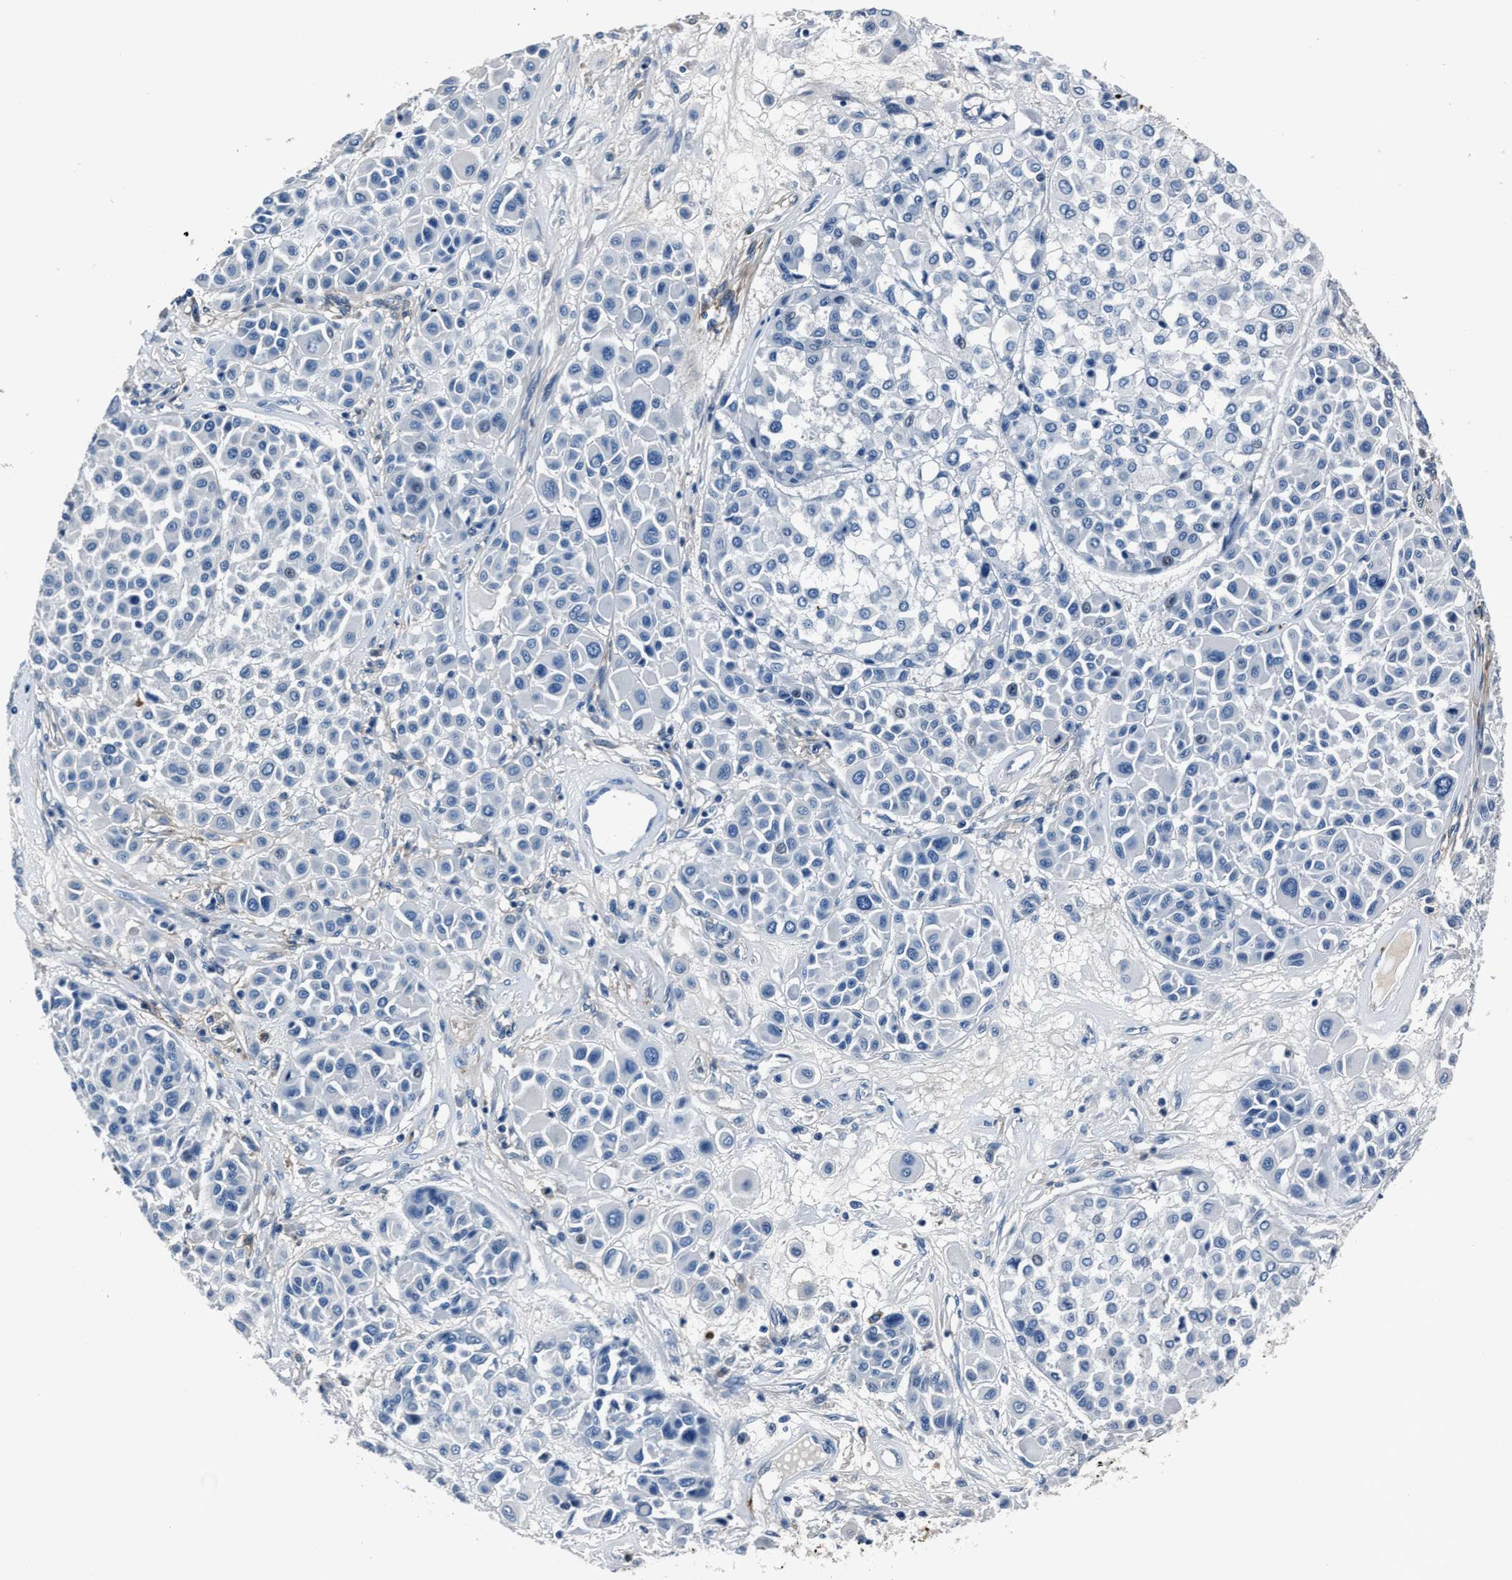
{"staining": {"intensity": "negative", "quantity": "none", "location": "none"}, "tissue": "melanoma", "cell_type": "Tumor cells", "image_type": "cancer", "snomed": [{"axis": "morphology", "description": "Malignant melanoma, Metastatic site"}, {"axis": "topography", "description": "Soft tissue"}], "caption": "Malignant melanoma (metastatic site) stained for a protein using immunohistochemistry reveals no staining tumor cells.", "gene": "FGL2", "patient": {"sex": "male", "age": 41}}